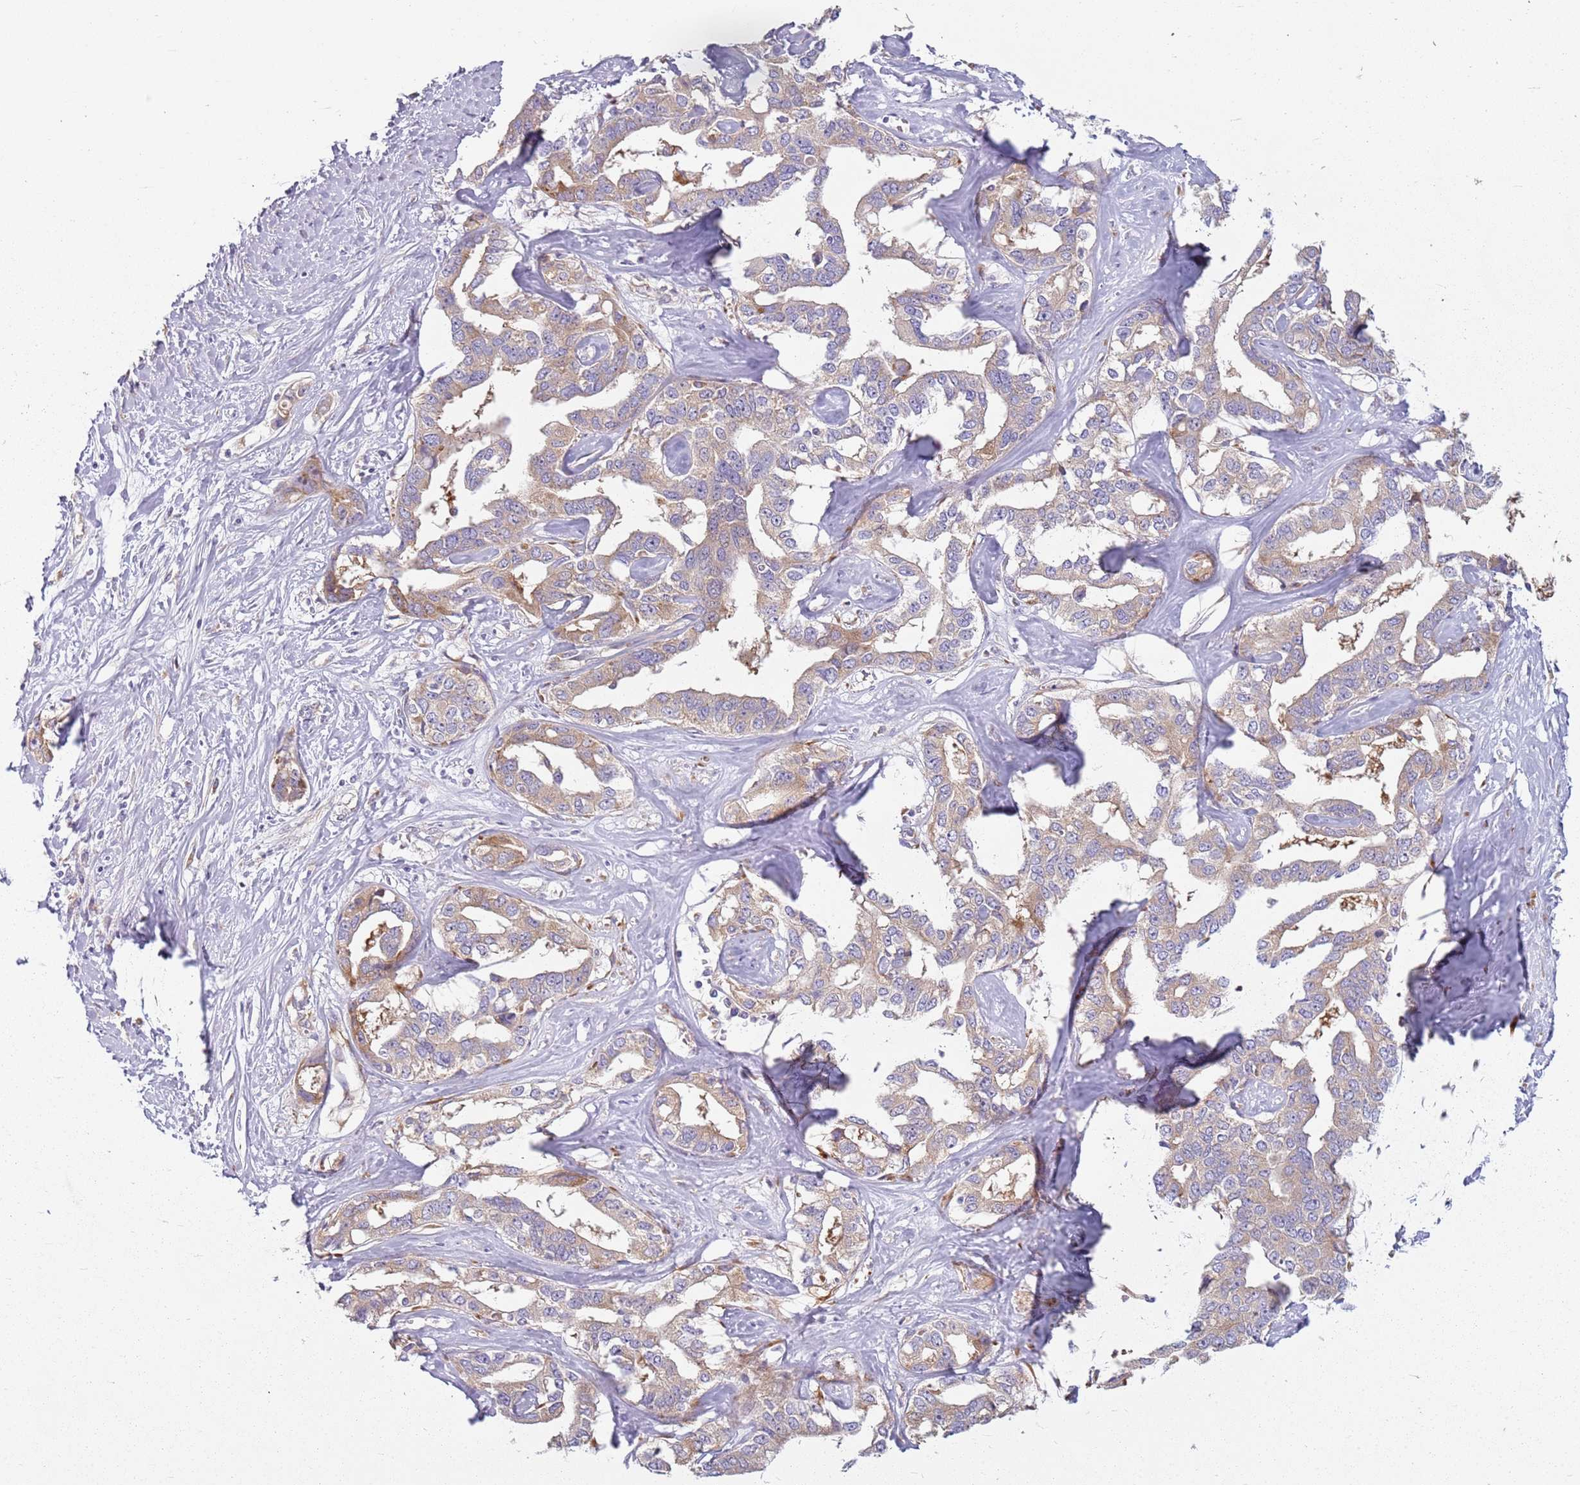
{"staining": {"intensity": "weak", "quantity": ">75%", "location": "cytoplasmic/membranous"}, "tissue": "liver cancer", "cell_type": "Tumor cells", "image_type": "cancer", "snomed": [{"axis": "morphology", "description": "Cholangiocarcinoma"}, {"axis": "topography", "description": "Liver"}], "caption": "This is a histology image of IHC staining of liver cancer (cholangiocarcinoma), which shows weak staining in the cytoplasmic/membranous of tumor cells.", "gene": "RPS28", "patient": {"sex": "male", "age": 59}}